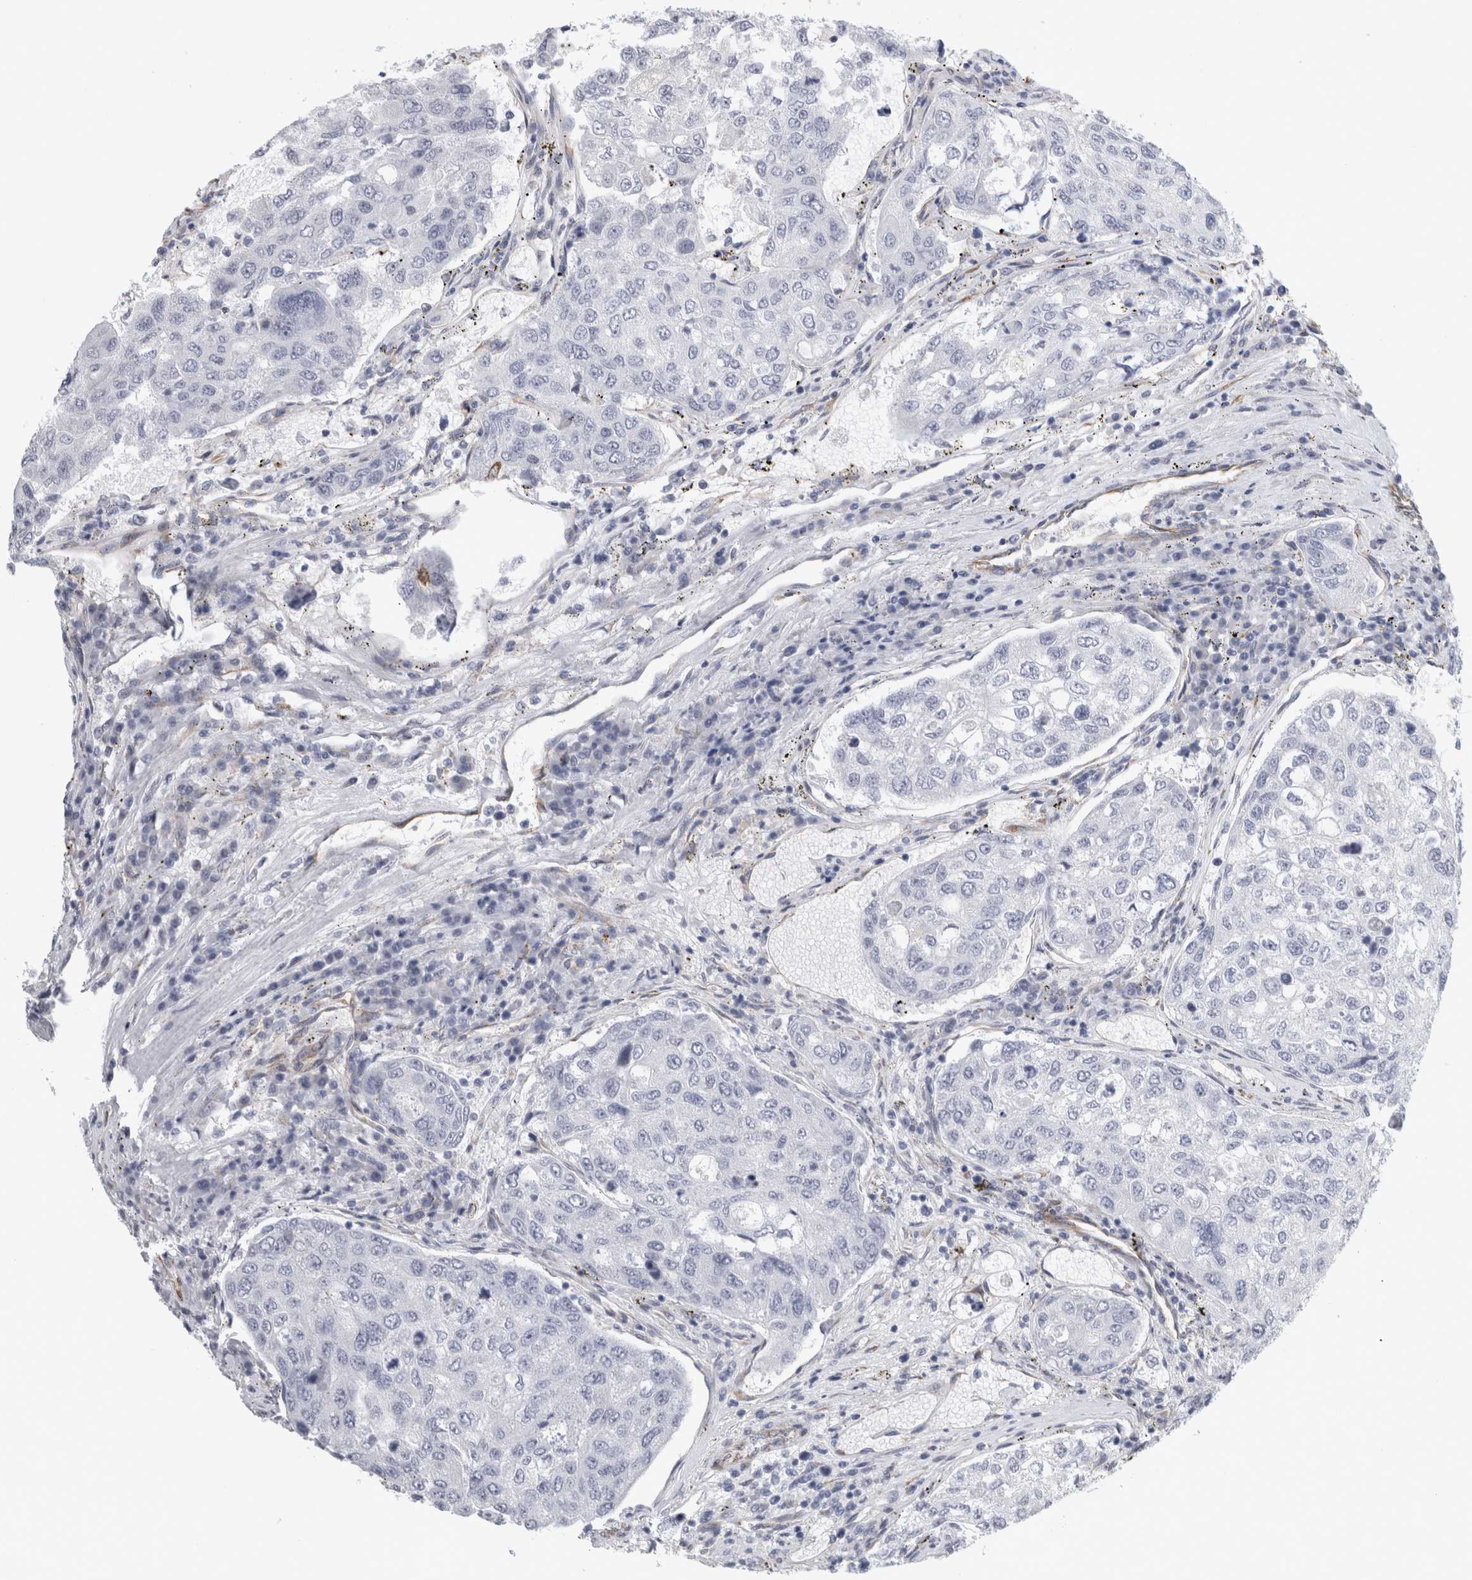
{"staining": {"intensity": "negative", "quantity": "none", "location": "none"}, "tissue": "urothelial cancer", "cell_type": "Tumor cells", "image_type": "cancer", "snomed": [{"axis": "morphology", "description": "Urothelial carcinoma, High grade"}, {"axis": "topography", "description": "Lymph node"}, {"axis": "topography", "description": "Urinary bladder"}], "caption": "High magnification brightfield microscopy of urothelial carcinoma (high-grade) stained with DAB (3,3'-diaminobenzidine) (brown) and counterstained with hematoxylin (blue): tumor cells show no significant expression.", "gene": "B3GNT3", "patient": {"sex": "male", "age": 51}}